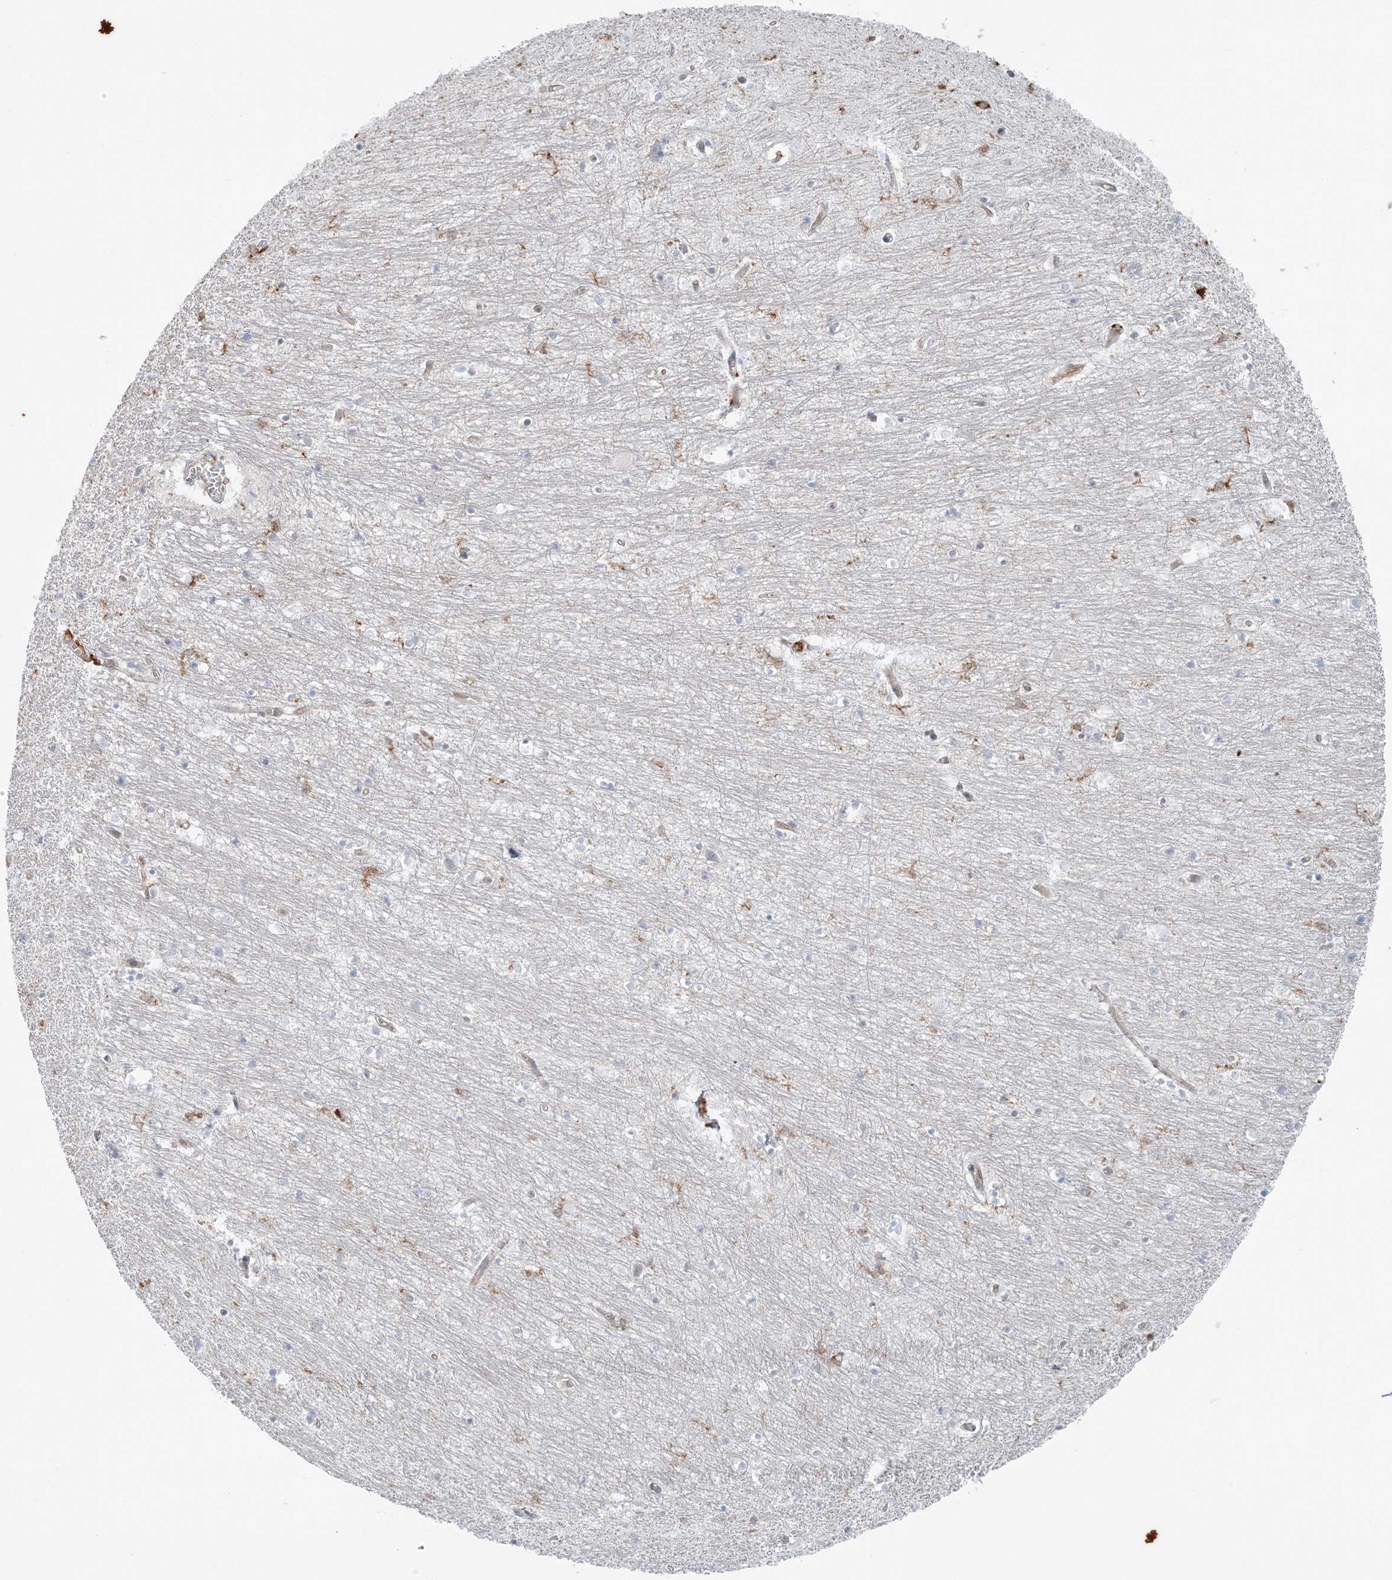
{"staining": {"intensity": "negative", "quantity": "none", "location": "none"}, "tissue": "hippocampus", "cell_type": "Glial cells", "image_type": "normal", "snomed": [{"axis": "morphology", "description": "Normal tissue, NOS"}, {"axis": "topography", "description": "Hippocampus"}], "caption": "The immunohistochemistry image has no significant expression in glial cells of hippocampus.", "gene": "SNX2", "patient": {"sex": "female", "age": 64}}